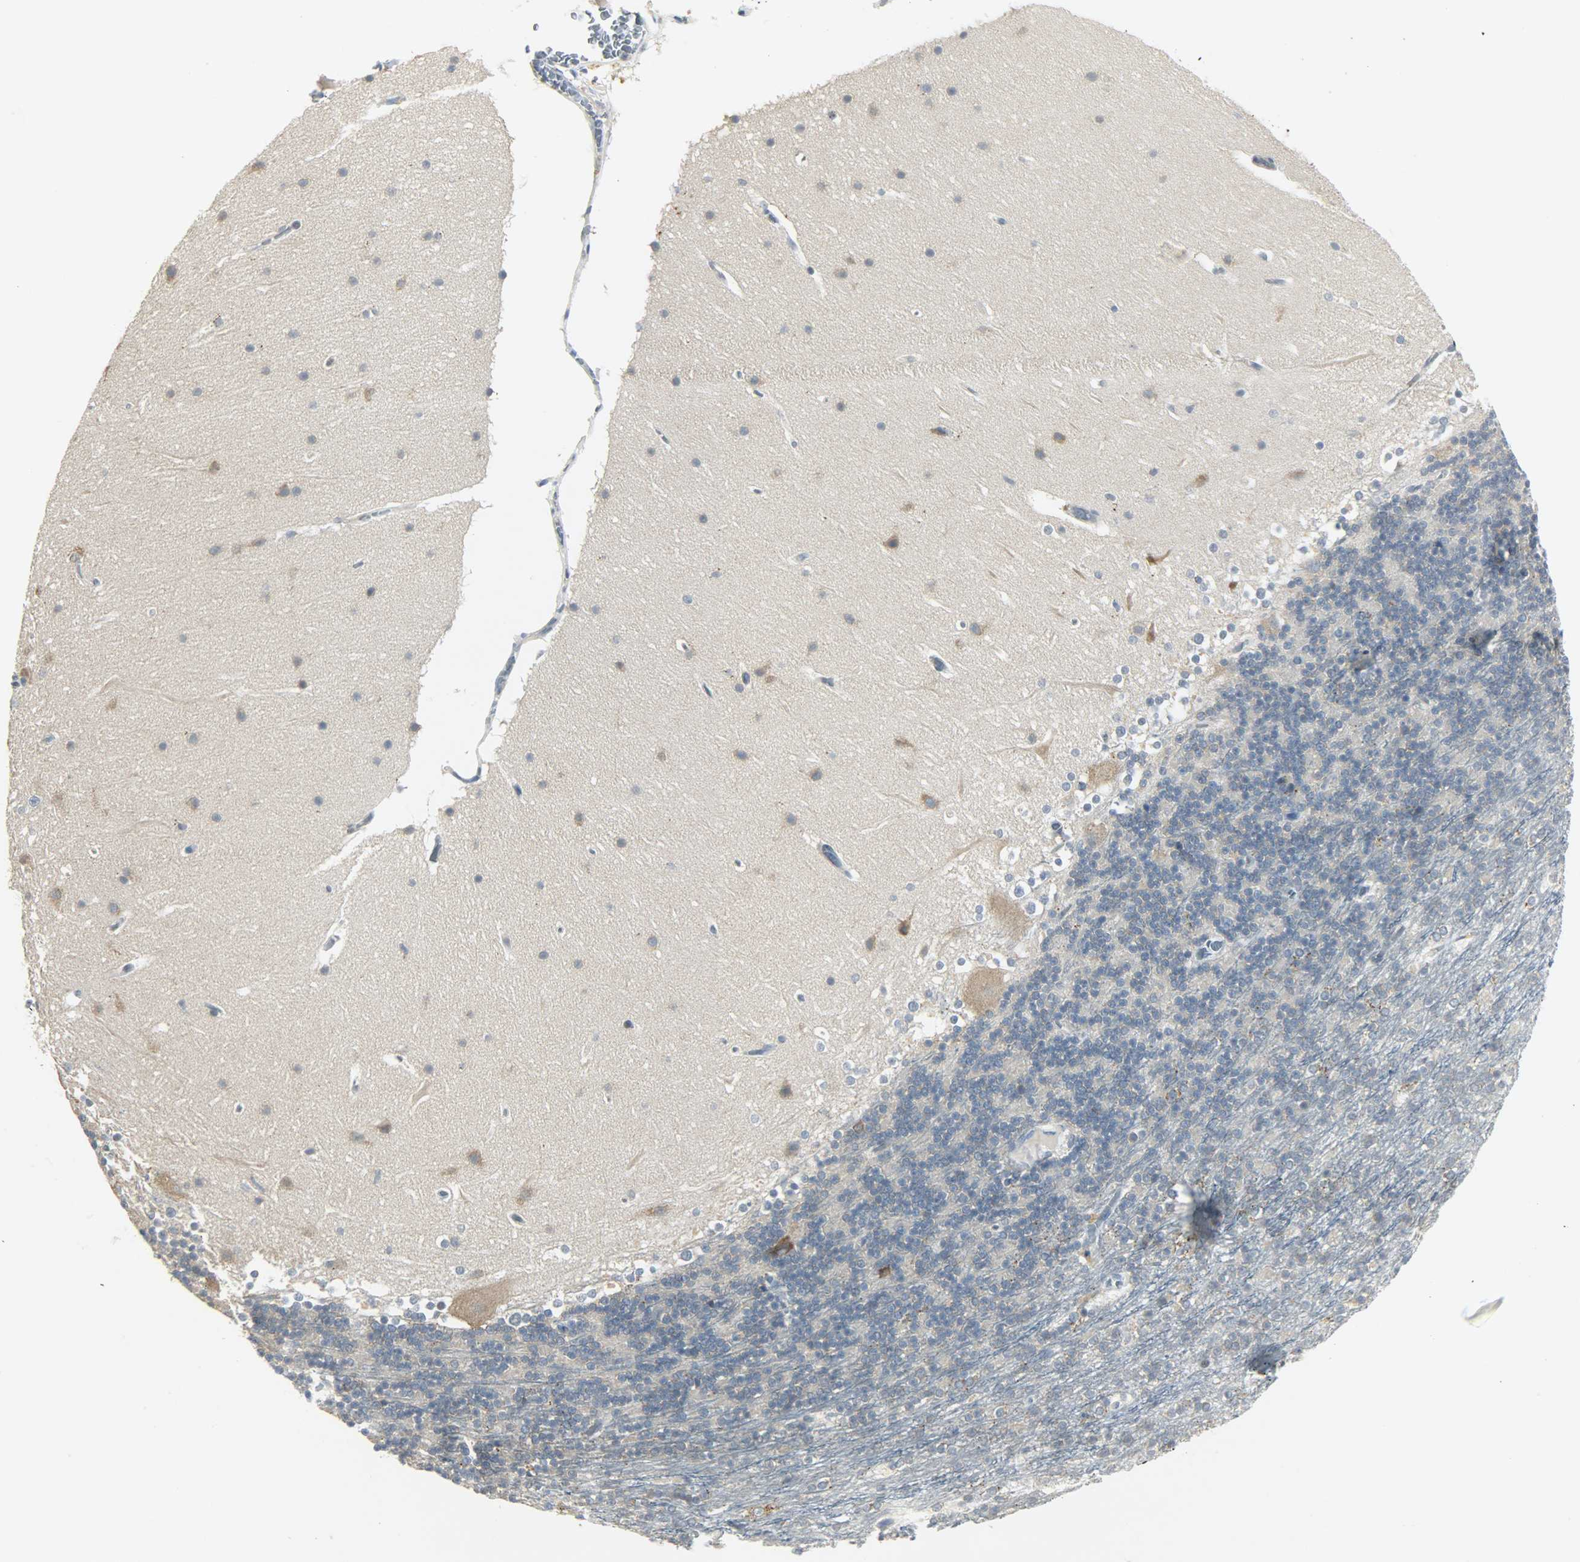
{"staining": {"intensity": "moderate", "quantity": "<25%", "location": "cytoplasmic/membranous"}, "tissue": "cerebellum", "cell_type": "Cells in granular layer", "image_type": "normal", "snomed": [{"axis": "morphology", "description": "Normal tissue, NOS"}, {"axis": "topography", "description": "Cerebellum"}], "caption": "DAB immunohistochemical staining of normal cerebellum shows moderate cytoplasmic/membranous protein positivity in approximately <25% of cells in granular layer.", "gene": "CD4", "patient": {"sex": "female", "age": 19}}